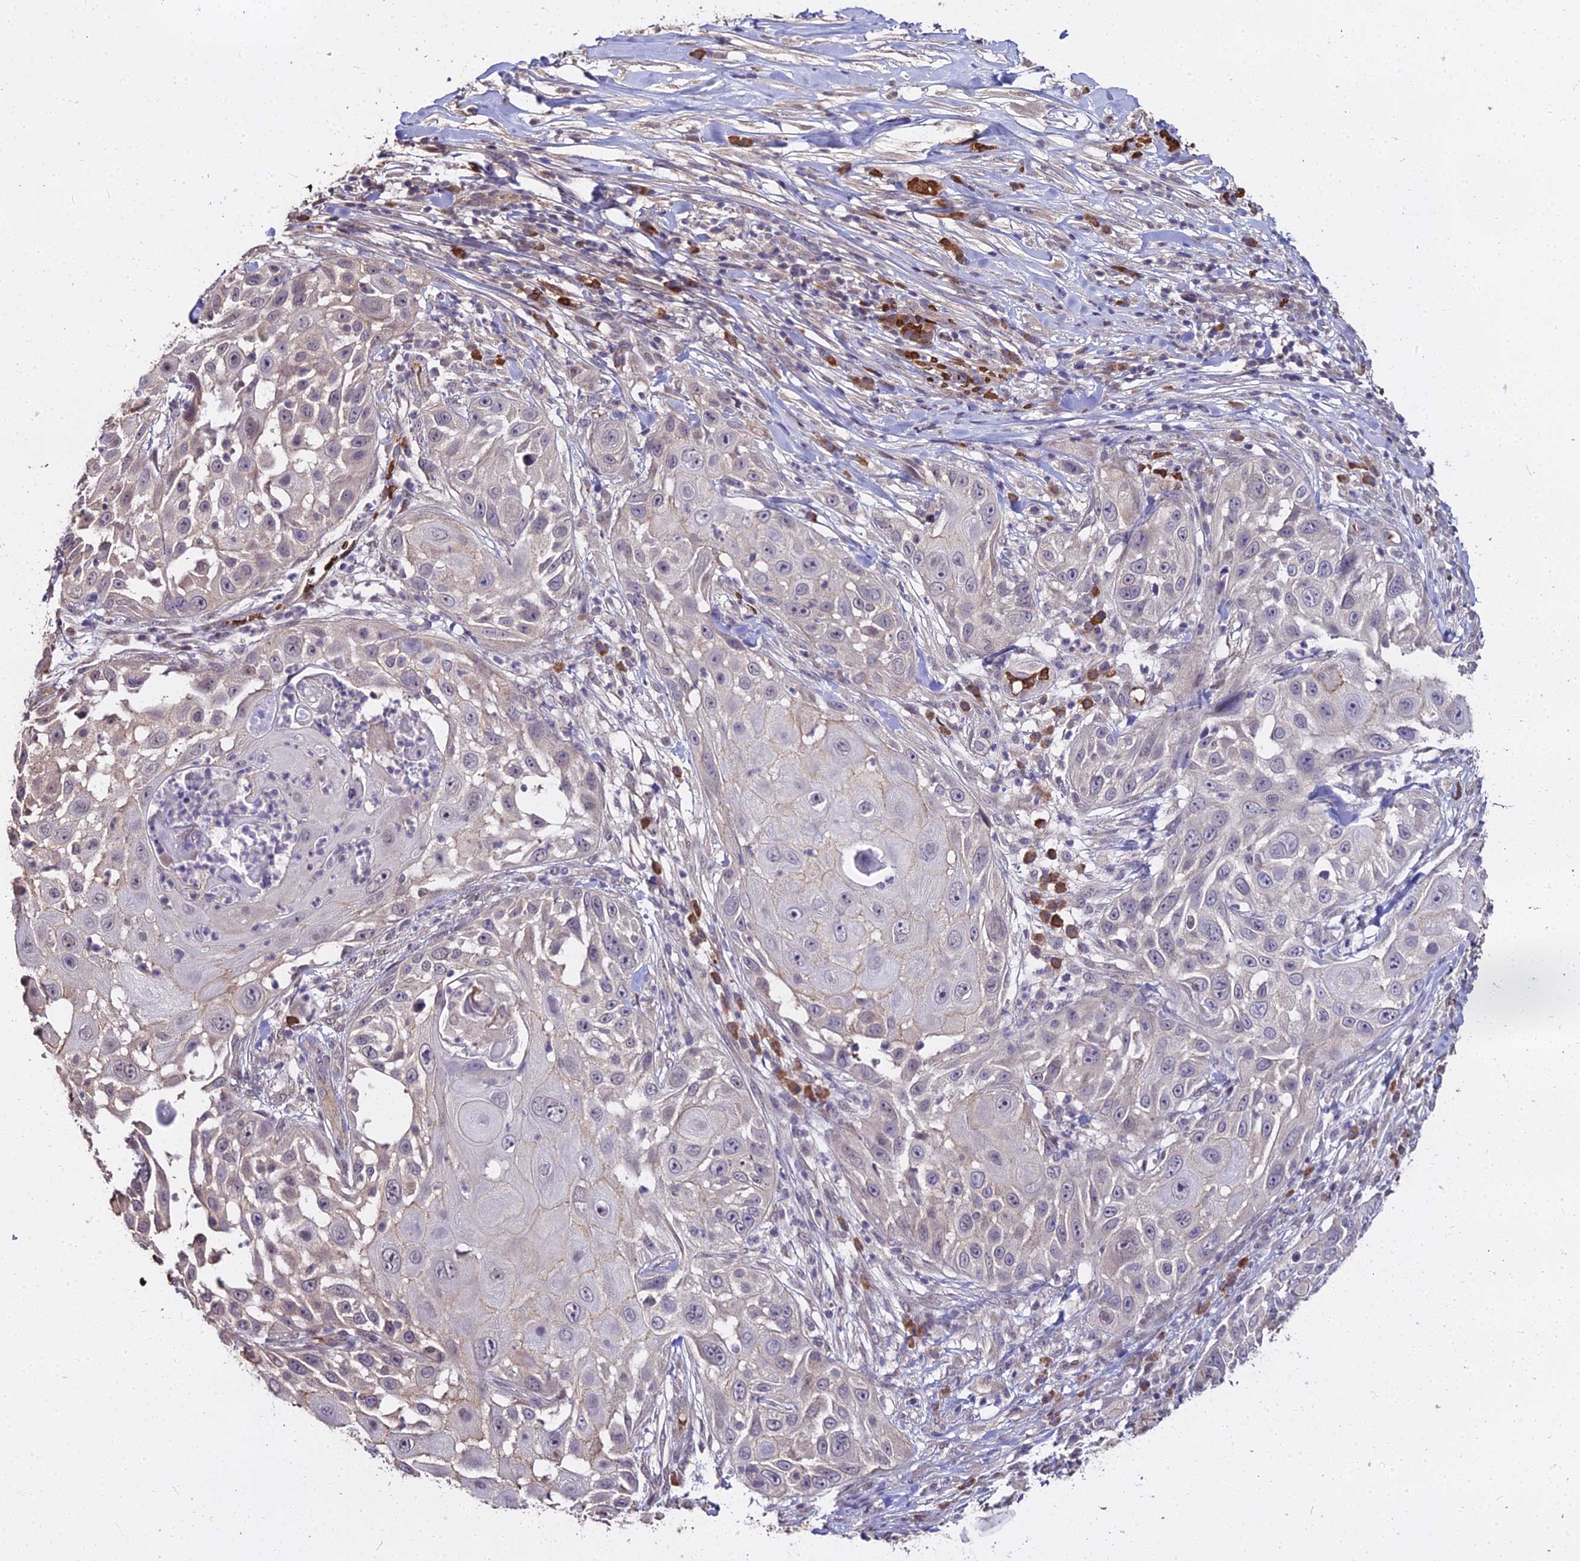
{"staining": {"intensity": "weak", "quantity": "<25%", "location": "cytoplasmic/membranous"}, "tissue": "skin cancer", "cell_type": "Tumor cells", "image_type": "cancer", "snomed": [{"axis": "morphology", "description": "Squamous cell carcinoma, NOS"}, {"axis": "topography", "description": "Skin"}], "caption": "The immunohistochemistry photomicrograph has no significant positivity in tumor cells of skin cancer (squamous cell carcinoma) tissue.", "gene": "ZDBF2", "patient": {"sex": "female", "age": 44}}